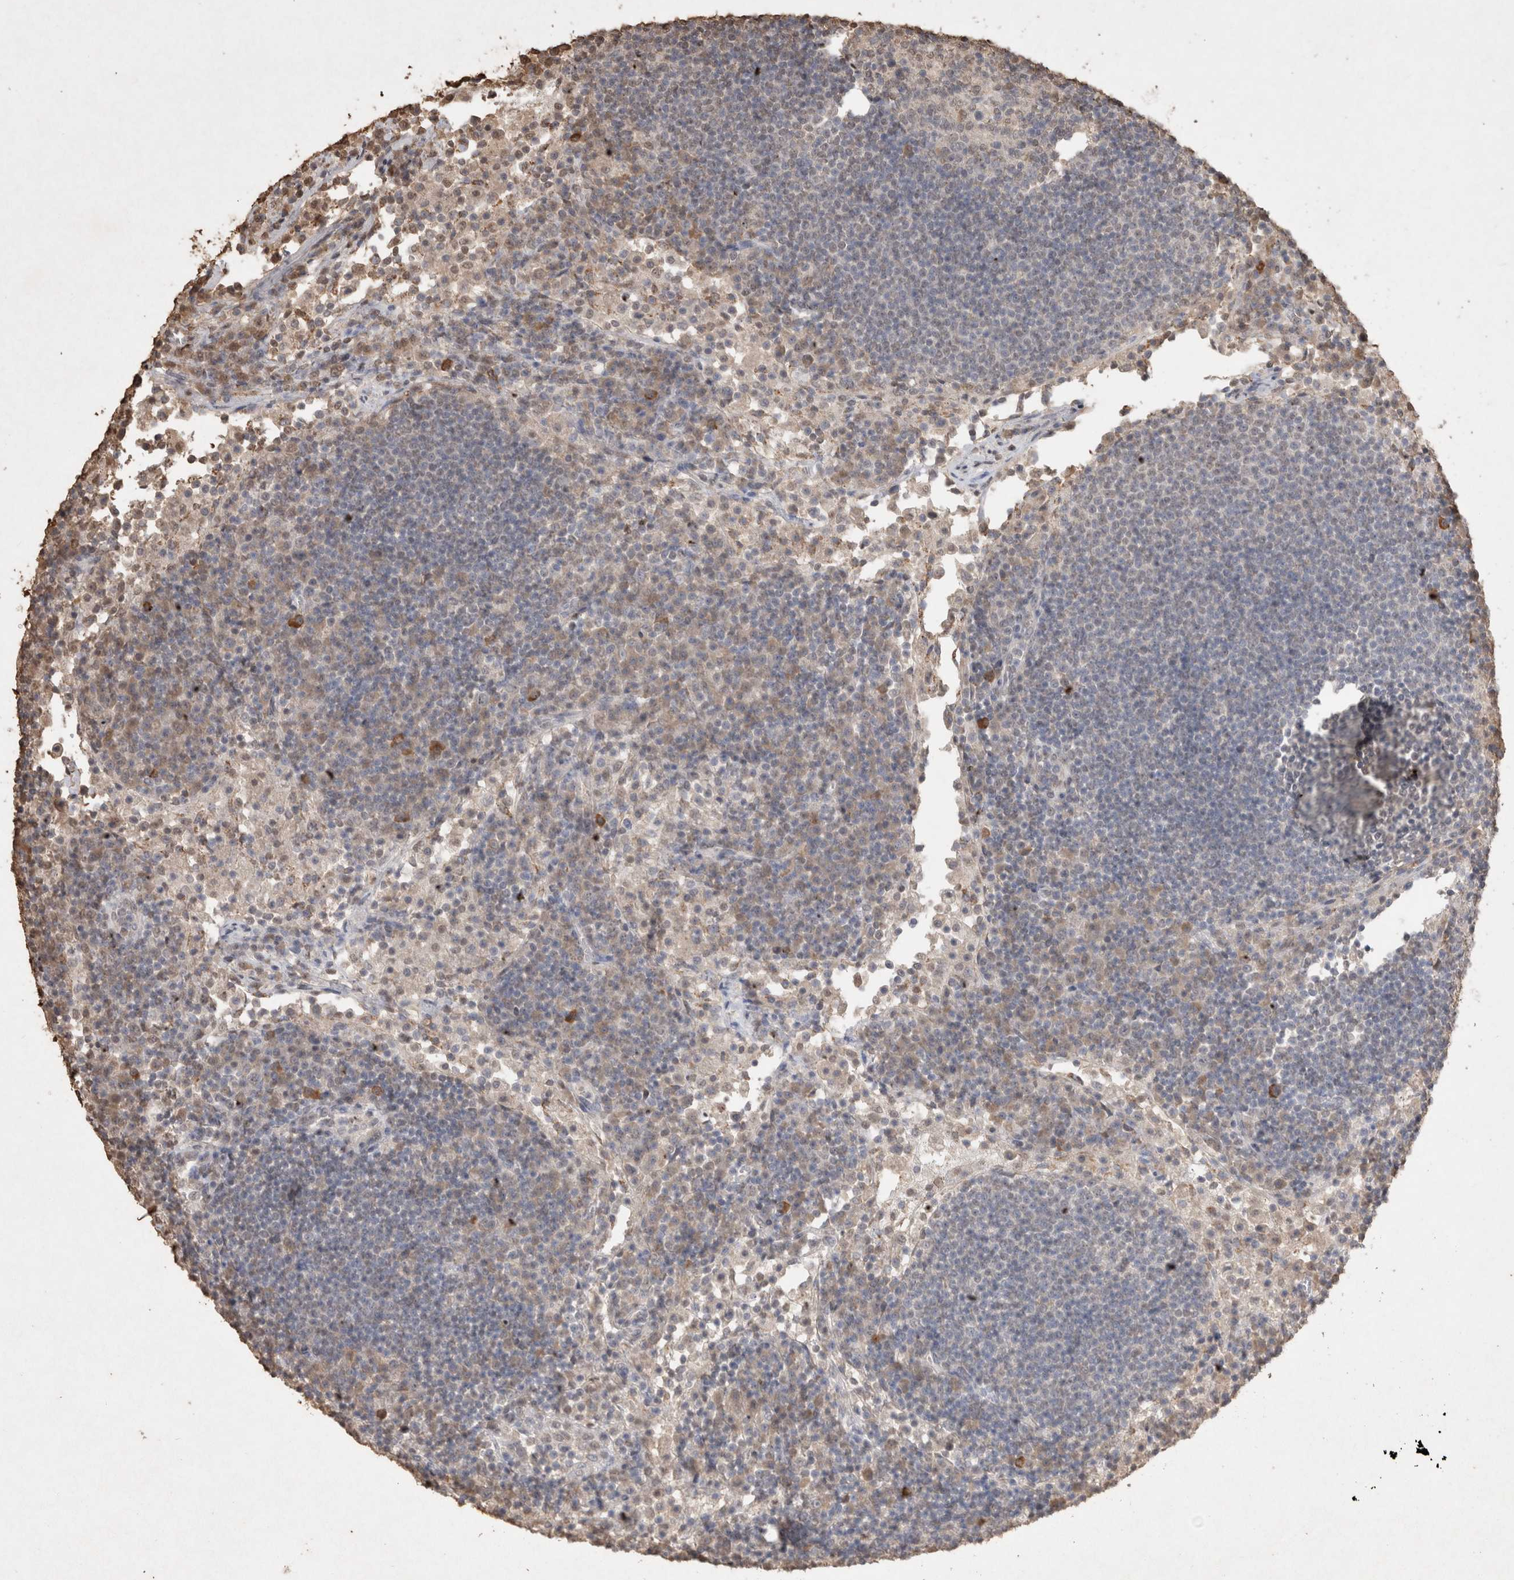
{"staining": {"intensity": "weak", "quantity": "<25%", "location": "nuclear"}, "tissue": "lymph node", "cell_type": "Germinal center cells", "image_type": "normal", "snomed": [{"axis": "morphology", "description": "Normal tissue, NOS"}, {"axis": "topography", "description": "Lymph node"}], "caption": "The photomicrograph reveals no significant positivity in germinal center cells of lymph node.", "gene": "MLX", "patient": {"sex": "female", "age": 53}}